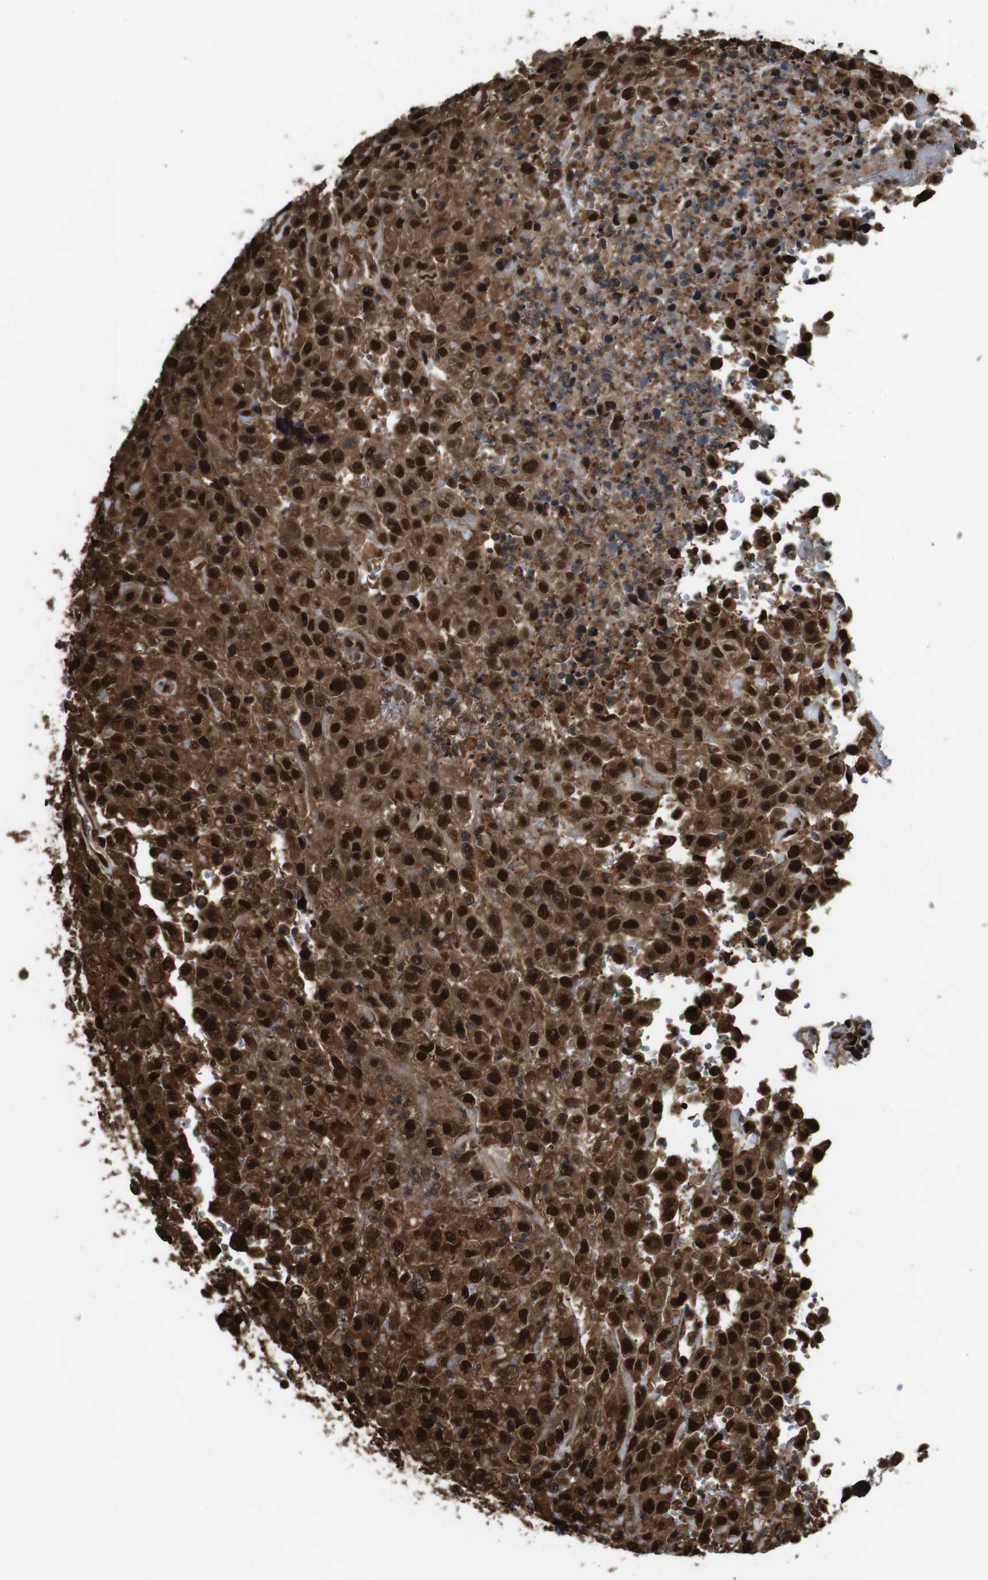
{"staining": {"intensity": "strong", "quantity": ">75%", "location": "cytoplasmic/membranous,nuclear"}, "tissue": "urothelial cancer", "cell_type": "Tumor cells", "image_type": "cancer", "snomed": [{"axis": "morphology", "description": "Urothelial carcinoma, High grade"}, {"axis": "topography", "description": "Urinary bladder"}], "caption": "Human urothelial carcinoma (high-grade) stained for a protein (brown) shows strong cytoplasmic/membranous and nuclear positive expression in about >75% of tumor cells.", "gene": "VCP", "patient": {"sex": "male", "age": 46}}